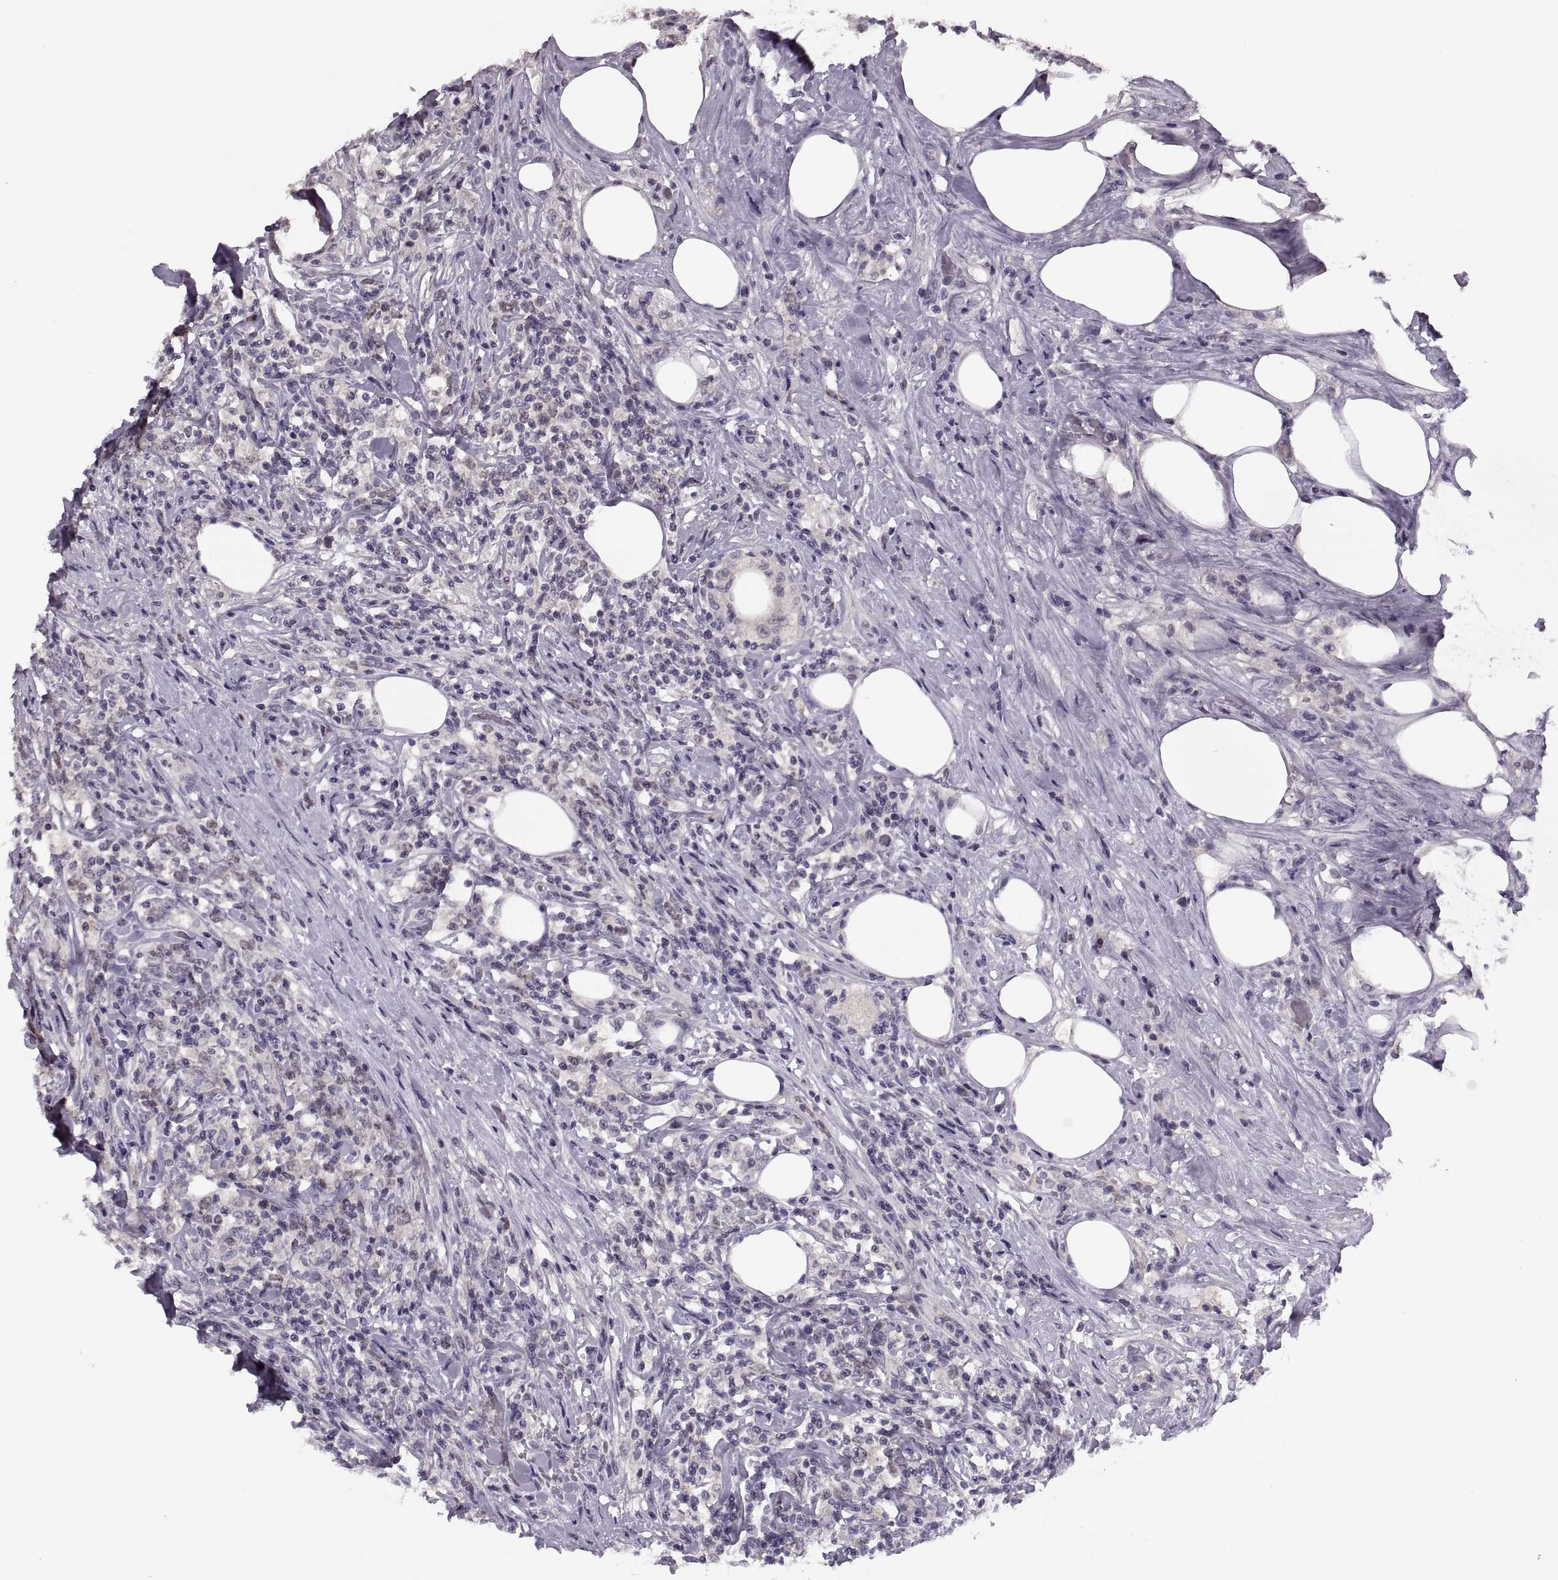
{"staining": {"intensity": "negative", "quantity": "none", "location": "none"}, "tissue": "lymphoma", "cell_type": "Tumor cells", "image_type": "cancer", "snomed": [{"axis": "morphology", "description": "Malignant lymphoma, non-Hodgkin's type, High grade"}, {"axis": "topography", "description": "Lymph node"}], "caption": "DAB immunohistochemical staining of high-grade malignant lymphoma, non-Hodgkin's type displays no significant expression in tumor cells.", "gene": "CACNA1F", "patient": {"sex": "female", "age": 84}}